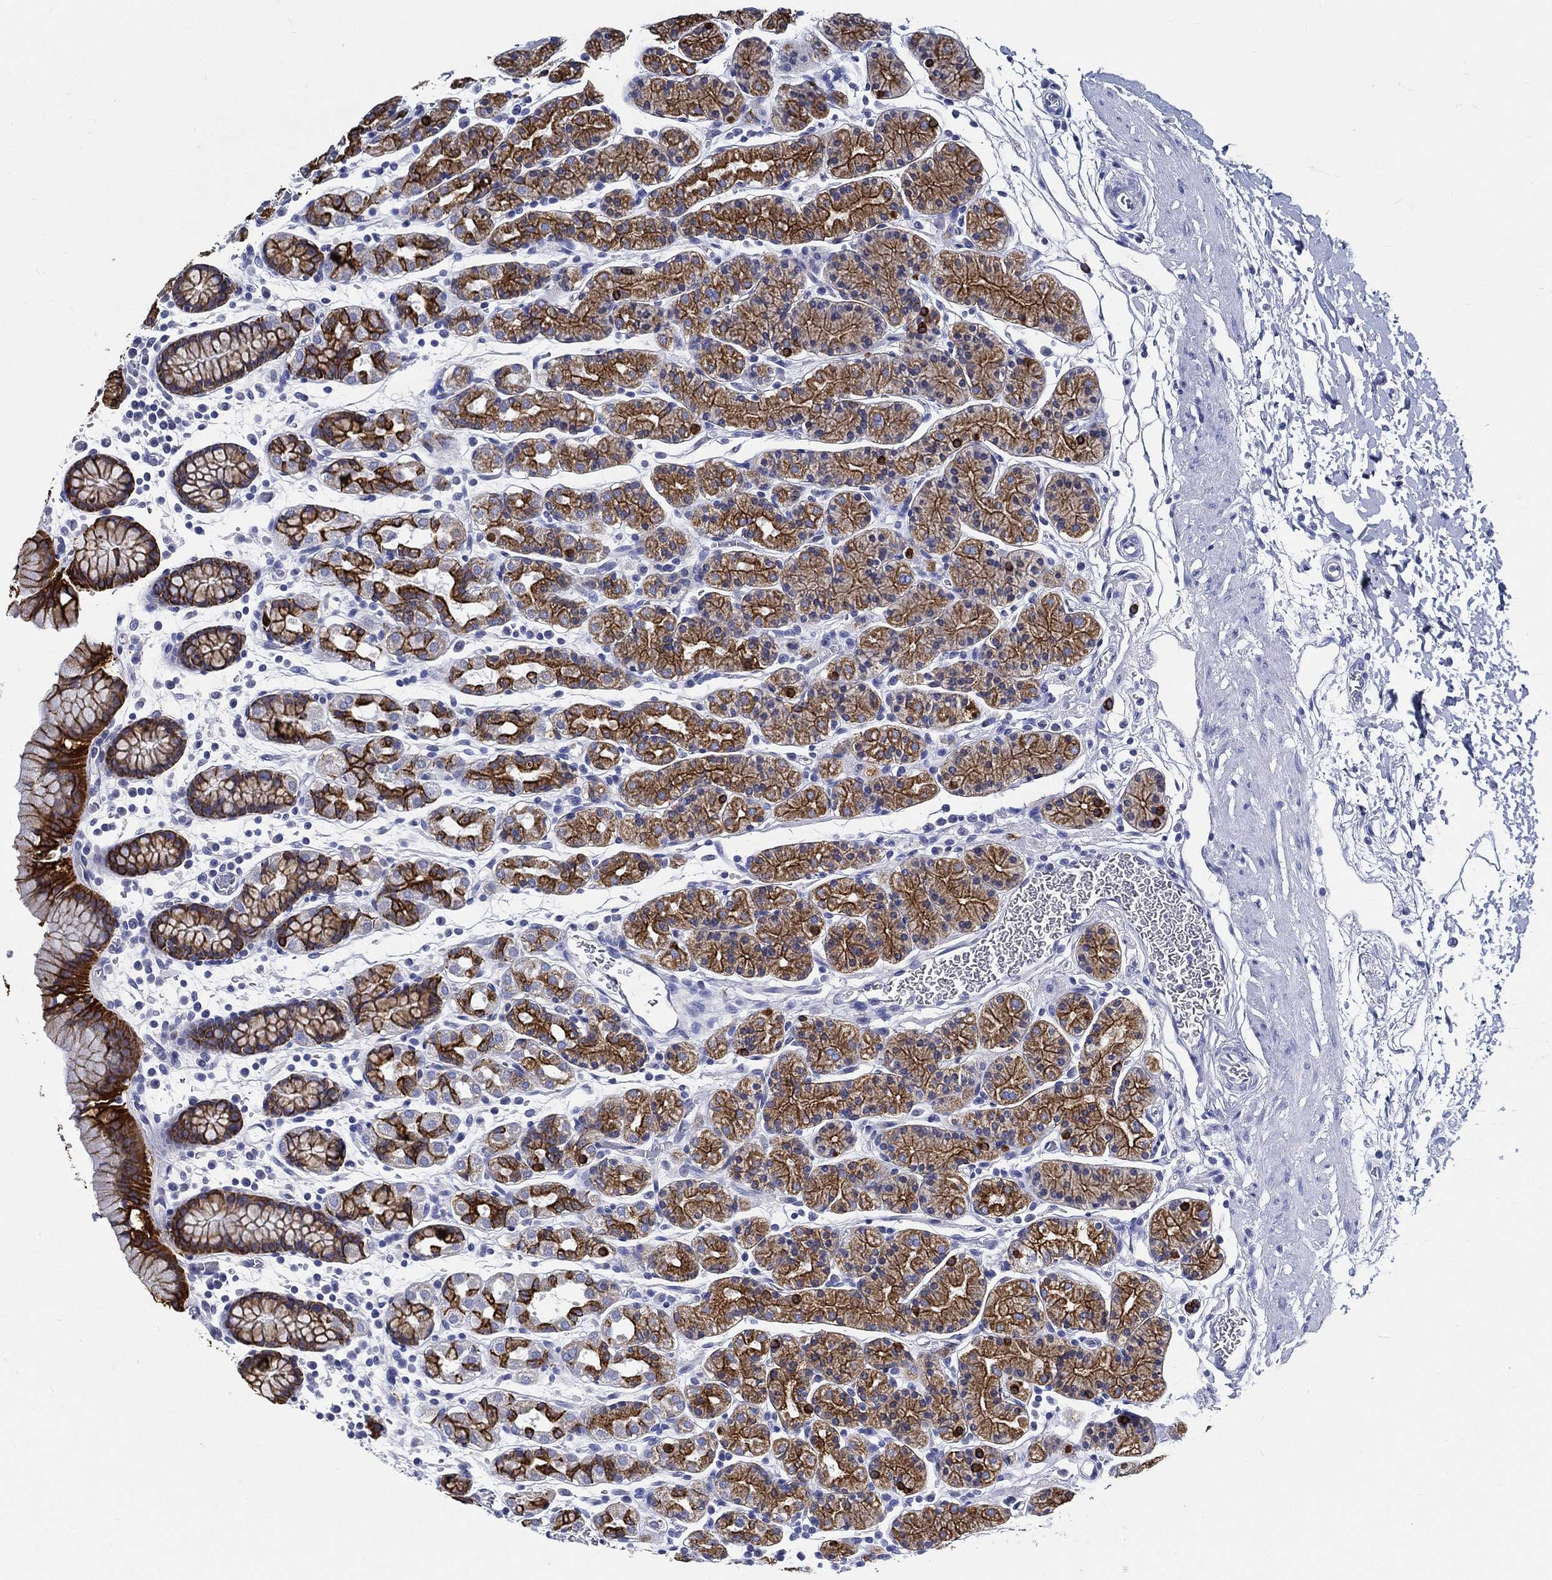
{"staining": {"intensity": "strong", "quantity": "25%-75%", "location": "cytoplasmic/membranous"}, "tissue": "stomach", "cell_type": "Glandular cells", "image_type": "normal", "snomed": [{"axis": "morphology", "description": "Normal tissue, NOS"}, {"axis": "topography", "description": "Stomach, upper"}, {"axis": "topography", "description": "Stomach"}], "caption": "Immunohistochemical staining of normal stomach displays high levels of strong cytoplasmic/membranous positivity in about 25%-75% of glandular cells.", "gene": "NEDD9", "patient": {"sex": "male", "age": 62}}